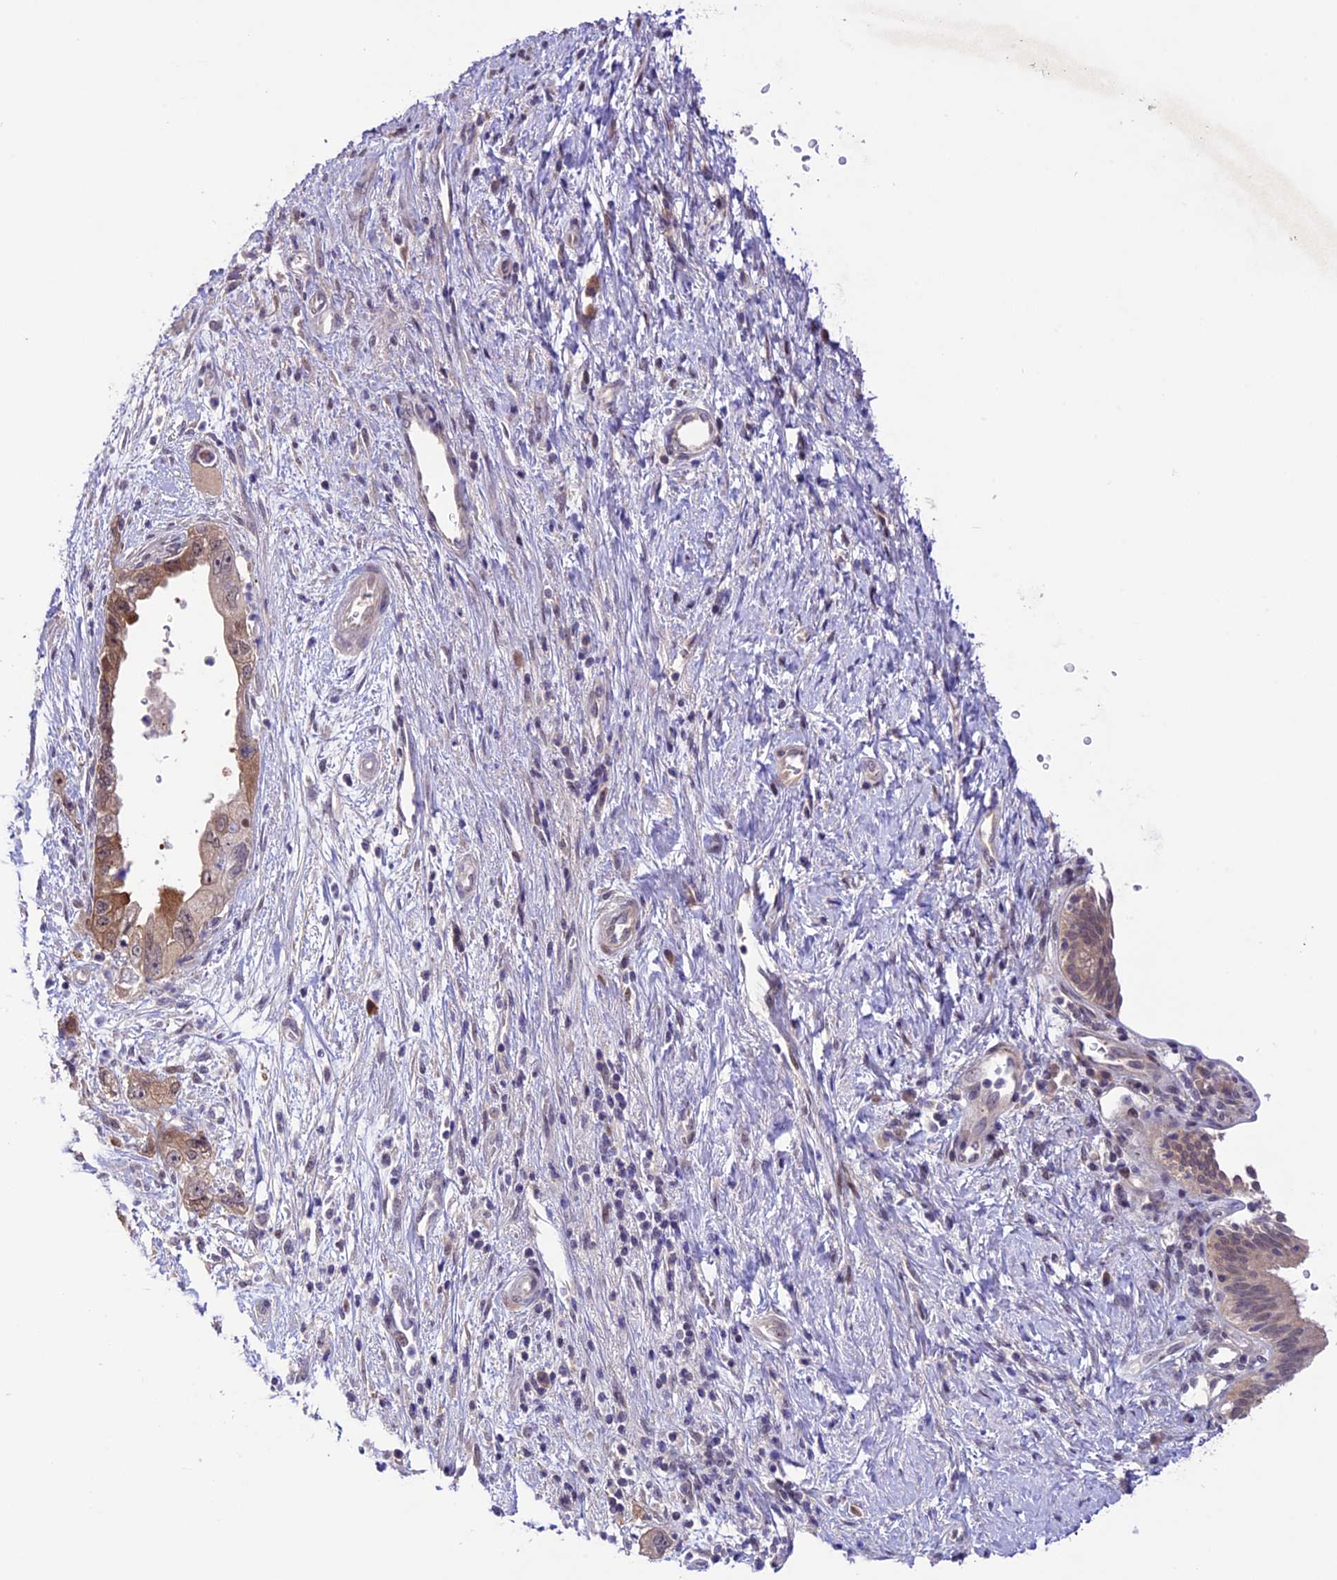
{"staining": {"intensity": "moderate", "quantity": "<25%", "location": "cytoplasmic/membranous"}, "tissue": "pancreatic cancer", "cell_type": "Tumor cells", "image_type": "cancer", "snomed": [{"axis": "morphology", "description": "Adenocarcinoma, NOS"}, {"axis": "topography", "description": "Pancreas"}], "caption": "Moderate cytoplasmic/membranous expression is present in approximately <25% of tumor cells in pancreatic cancer (adenocarcinoma).", "gene": "XKR7", "patient": {"sex": "female", "age": 73}}